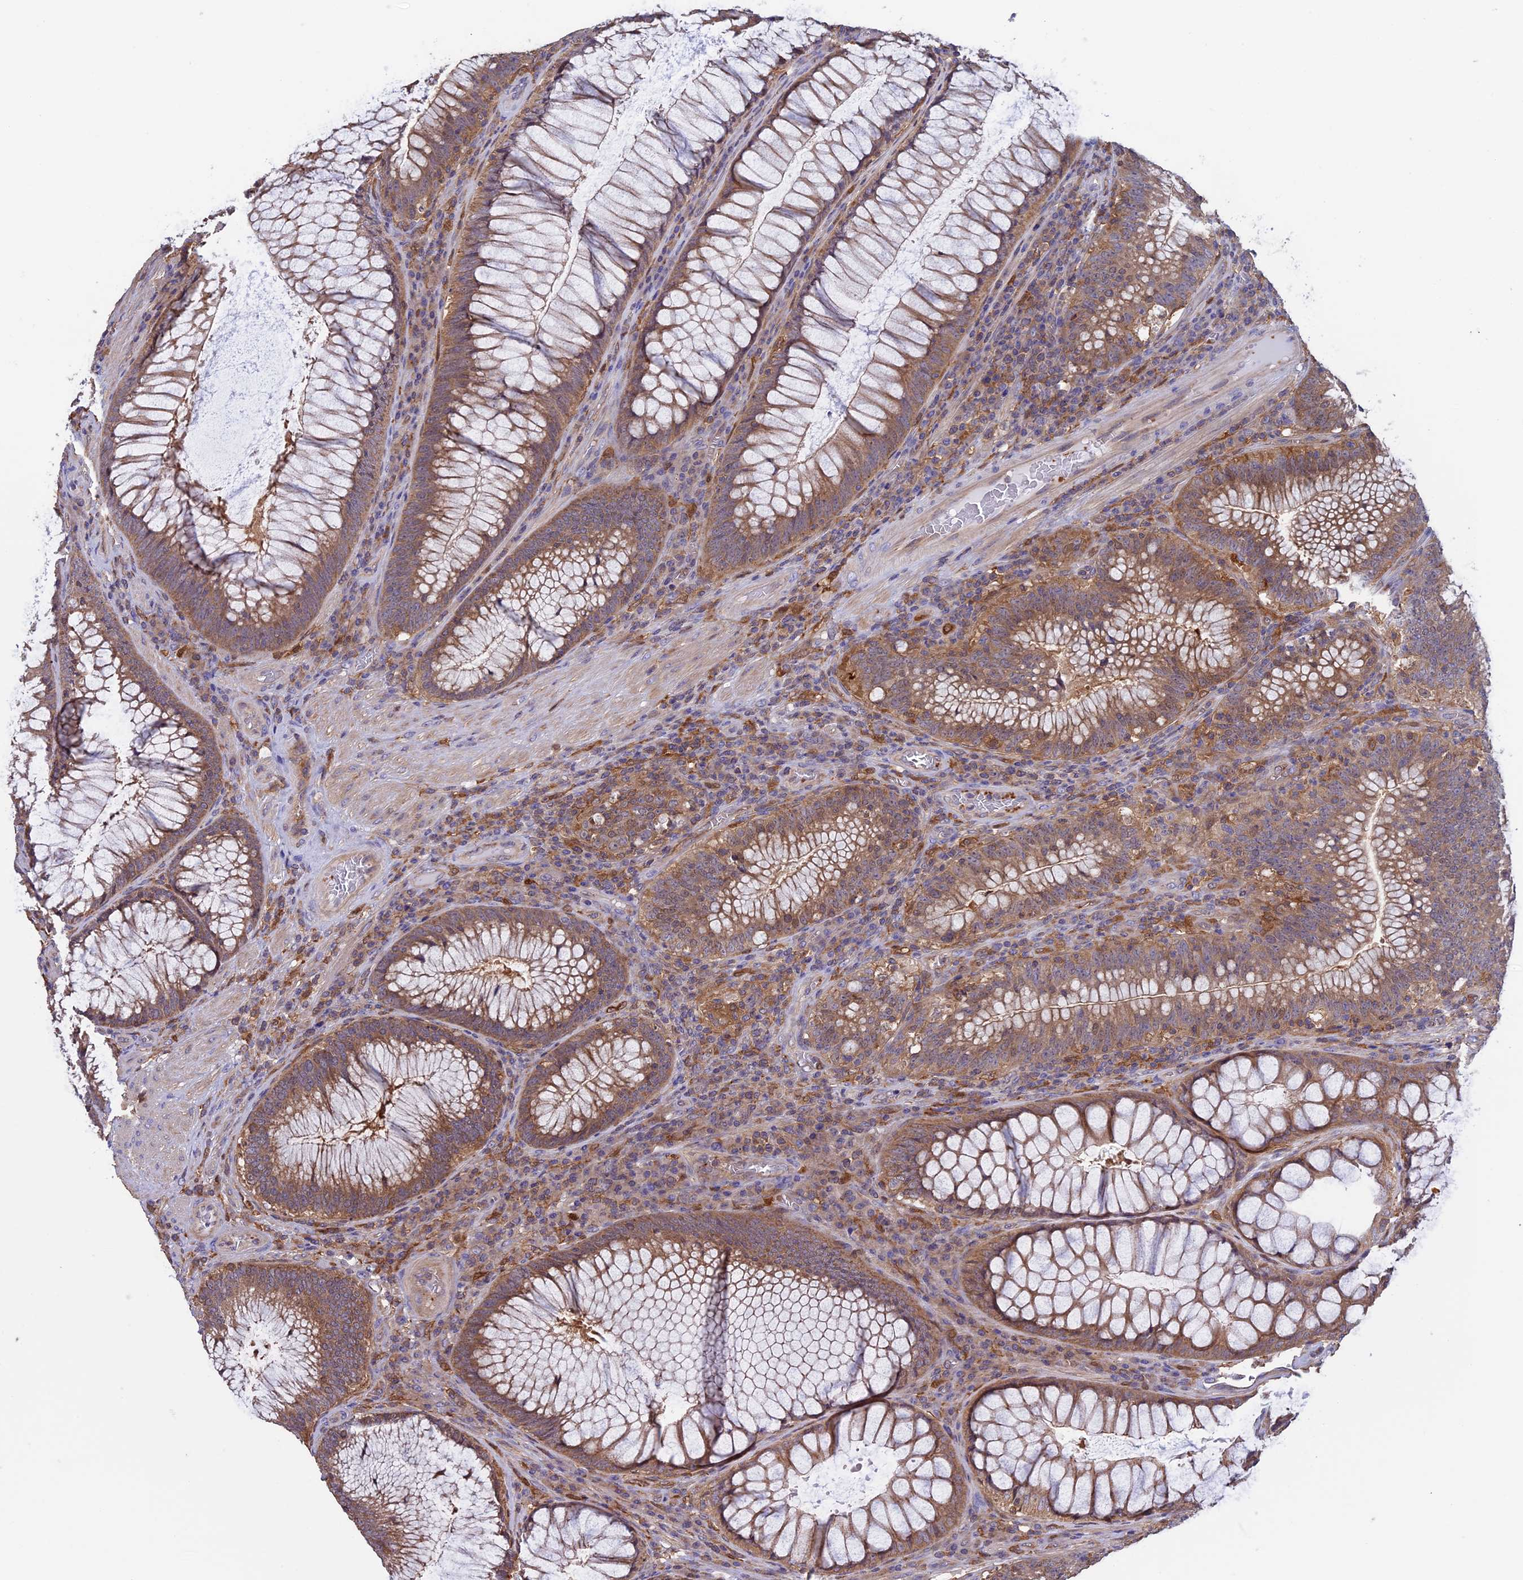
{"staining": {"intensity": "moderate", "quantity": "25%-75%", "location": "cytoplasmic/membranous"}, "tissue": "colorectal cancer", "cell_type": "Tumor cells", "image_type": "cancer", "snomed": [{"axis": "morphology", "description": "Normal tissue, NOS"}, {"axis": "topography", "description": "Colon"}], "caption": "Immunohistochemical staining of colorectal cancer demonstrates medium levels of moderate cytoplasmic/membranous protein positivity in about 25%-75% of tumor cells. The protein is stained brown, and the nuclei are stained in blue (DAB IHC with brightfield microscopy, high magnification).", "gene": "ARHGAP18", "patient": {"sex": "female", "age": 82}}